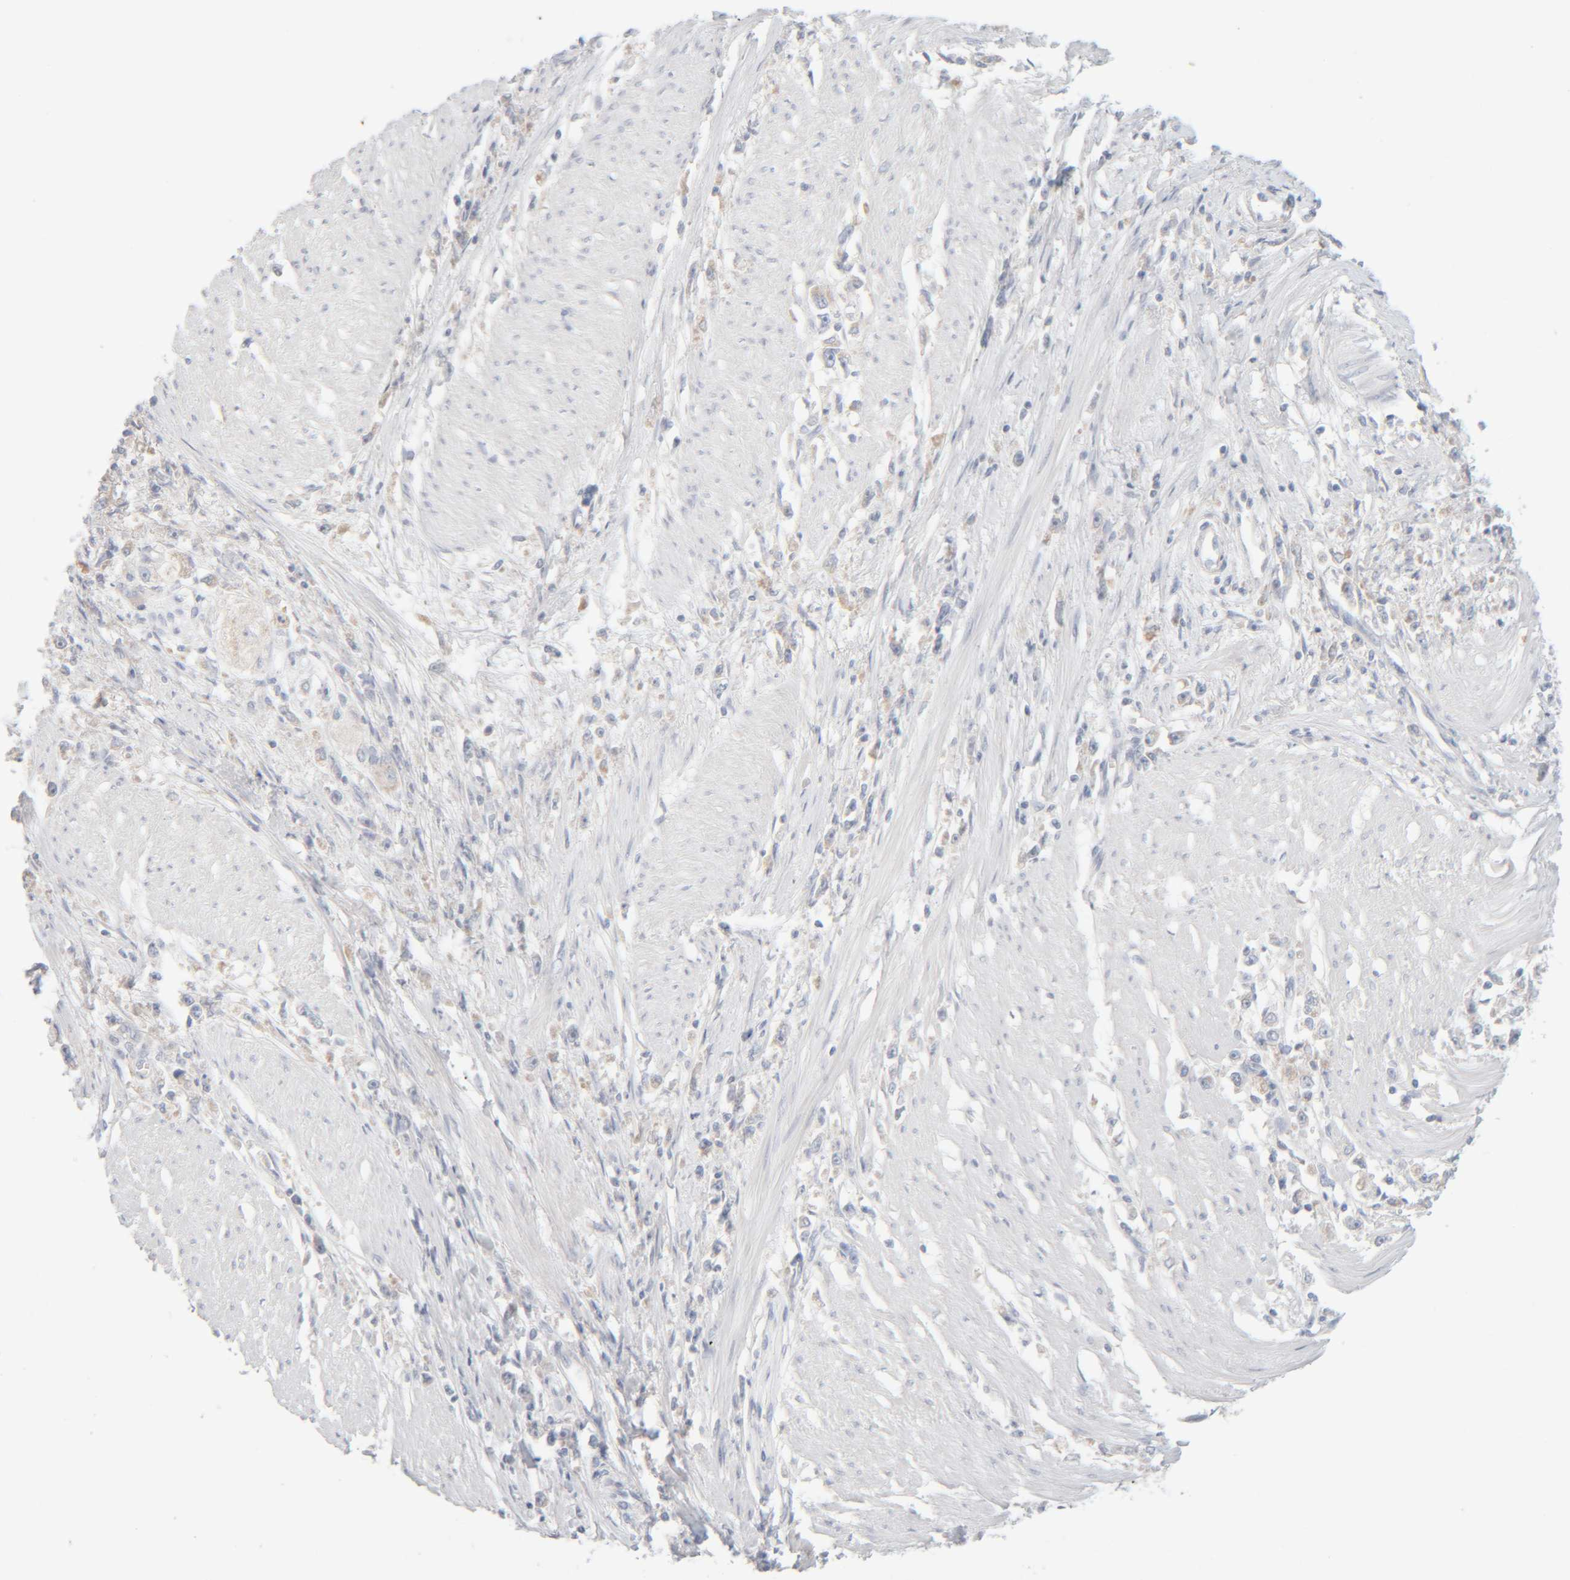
{"staining": {"intensity": "weak", "quantity": "<25%", "location": "cytoplasmic/membranous"}, "tissue": "stomach cancer", "cell_type": "Tumor cells", "image_type": "cancer", "snomed": [{"axis": "morphology", "description": "Adenocarcinoma, NOS"}, {"axis": "topography", "description": "Stomach"}], "caption": "The IHC micrograph has no significant positivity in tumor cells of stomach adenocarcinoma tissue.", "gene": "RIDA", "patient": {"sex": "female", "age": 59}}